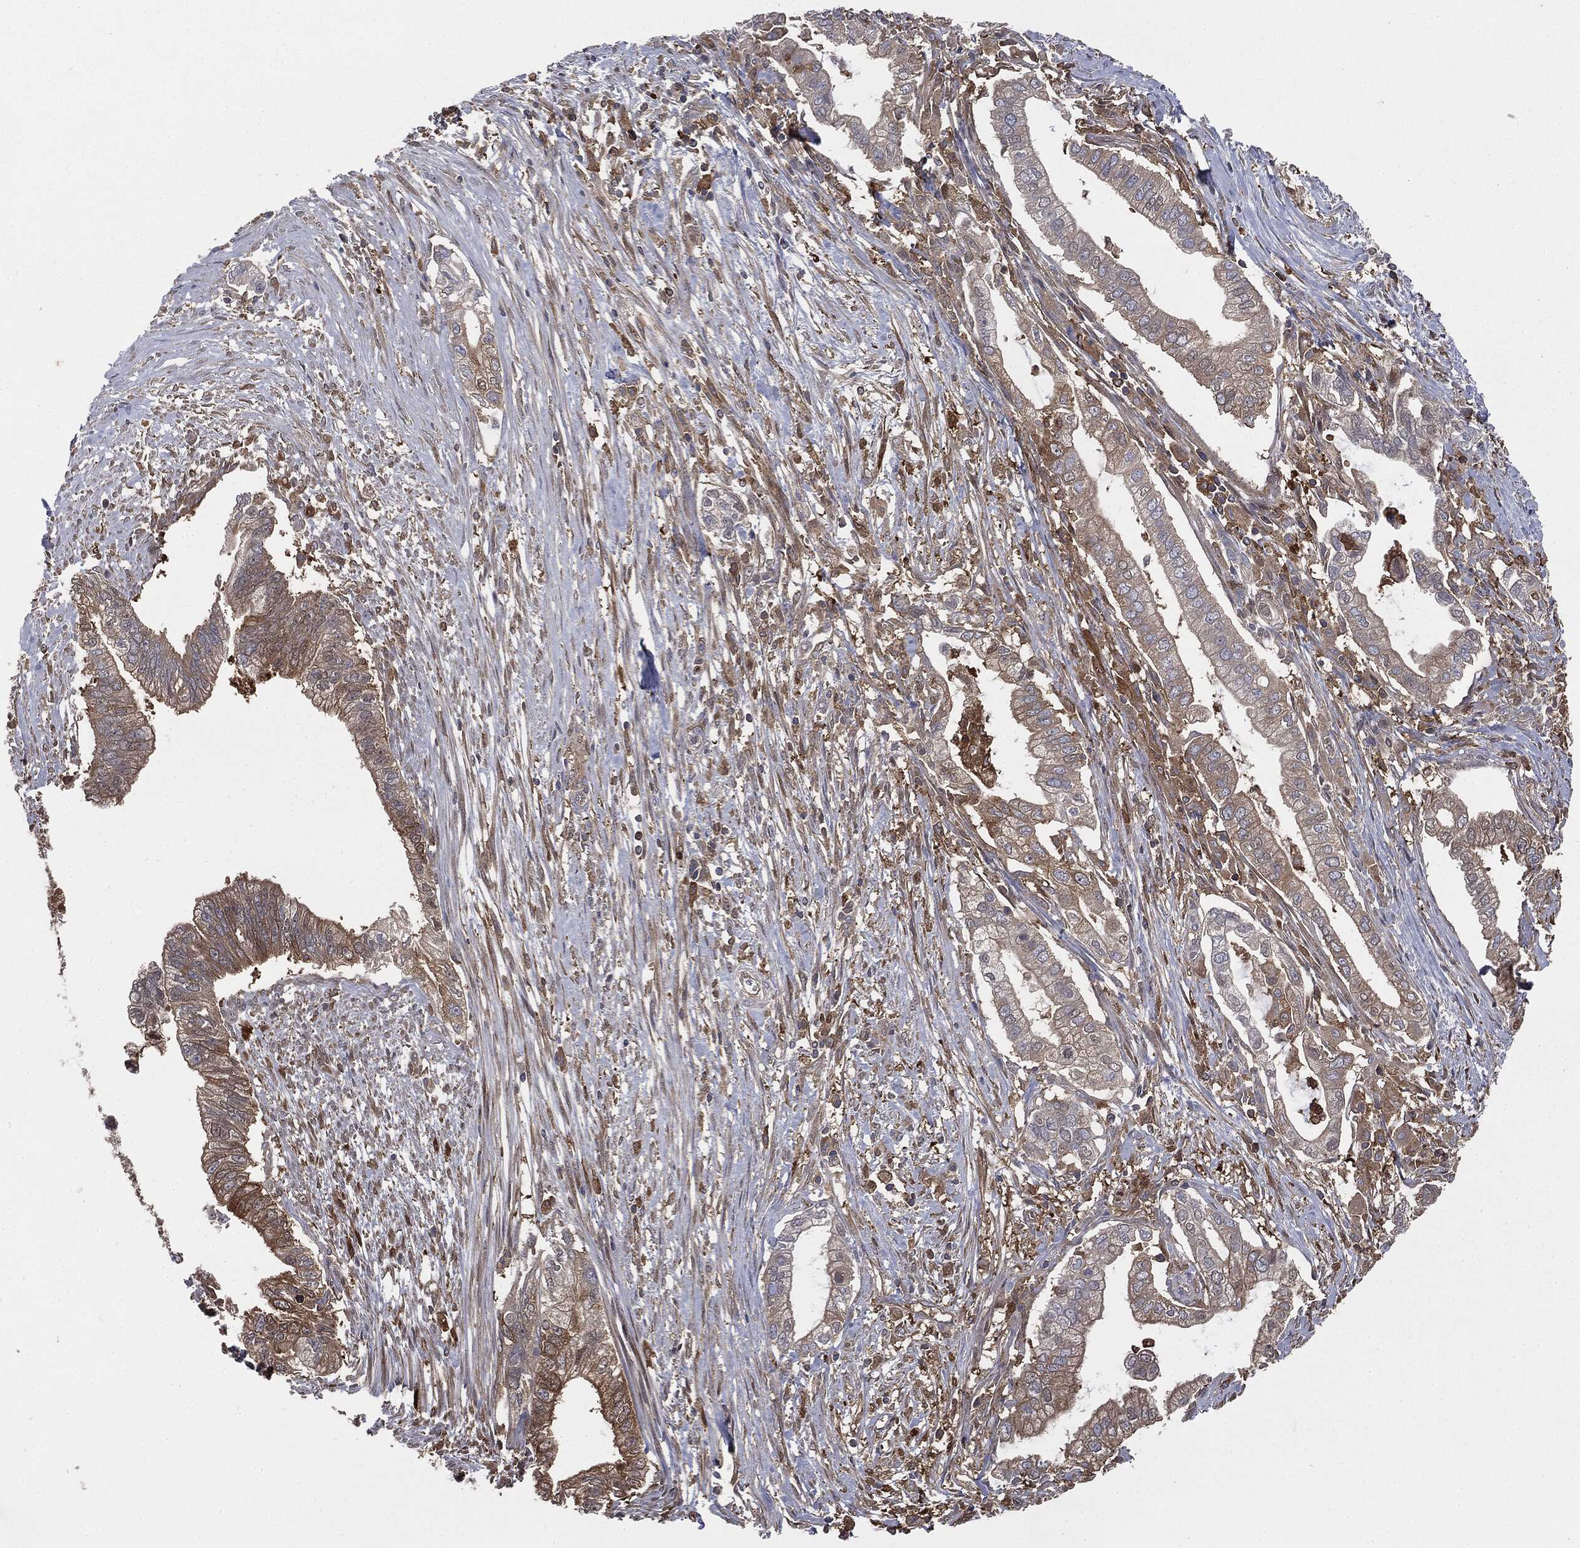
{"staining": {"intensity": "moderate", "quantity": "<25%", "location": "cytoplasmic/membranous"}, "tissue": "pancreatic cancer", "cell_type": "Tumor cells", "image_type": "cancer", "snomed": [{"axis": "morphology", "description": "Adenocarcinoma, NOS"}, {"axis": "topography", "description": "Pancreas"}], "caption": "Brown immunohistochemical staining in pancreatic cancer demonstrates moderate cytoplasmic/membranous staining in approximately <25% of tumor cells.", "gene": "GNB5", "patient": {"sex": "male", "age": 70}}